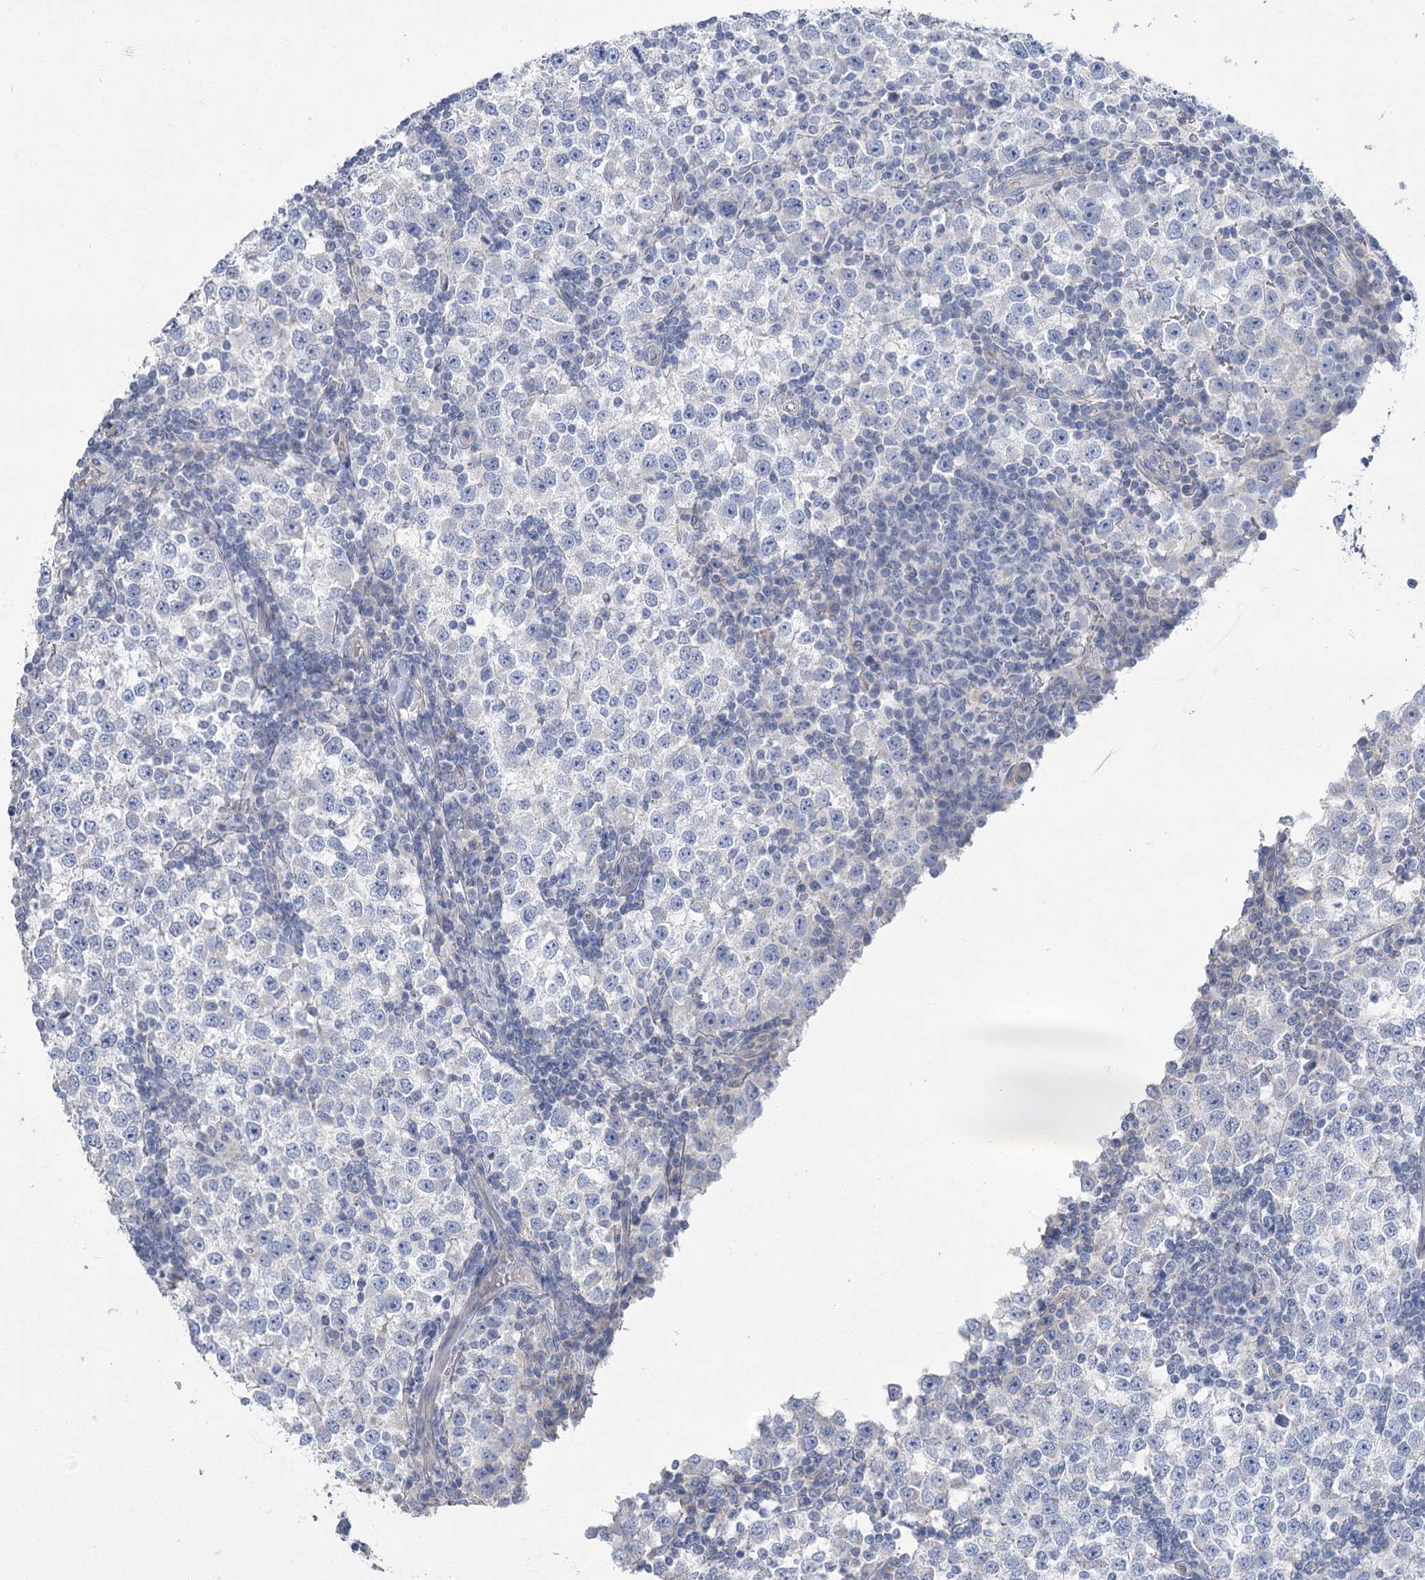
{"staining": {"intensity": "negative", "quantity": "none", "location": "none"}, "tissue": "testis cancer", "cell_type": "Tumor cells", "image_type": "cancer", "snomed": [{"axis": "morphology", "description": "Seminoma, NOS"}, {"axis": "topography", "description": "Testis"}], "caption": "Seminoma (testis) was stained to show a protein in brown. There is no significant expression in tumor cells.", "gene": "SLC9A3", "patient": {"sex": "male", "age": 65}}